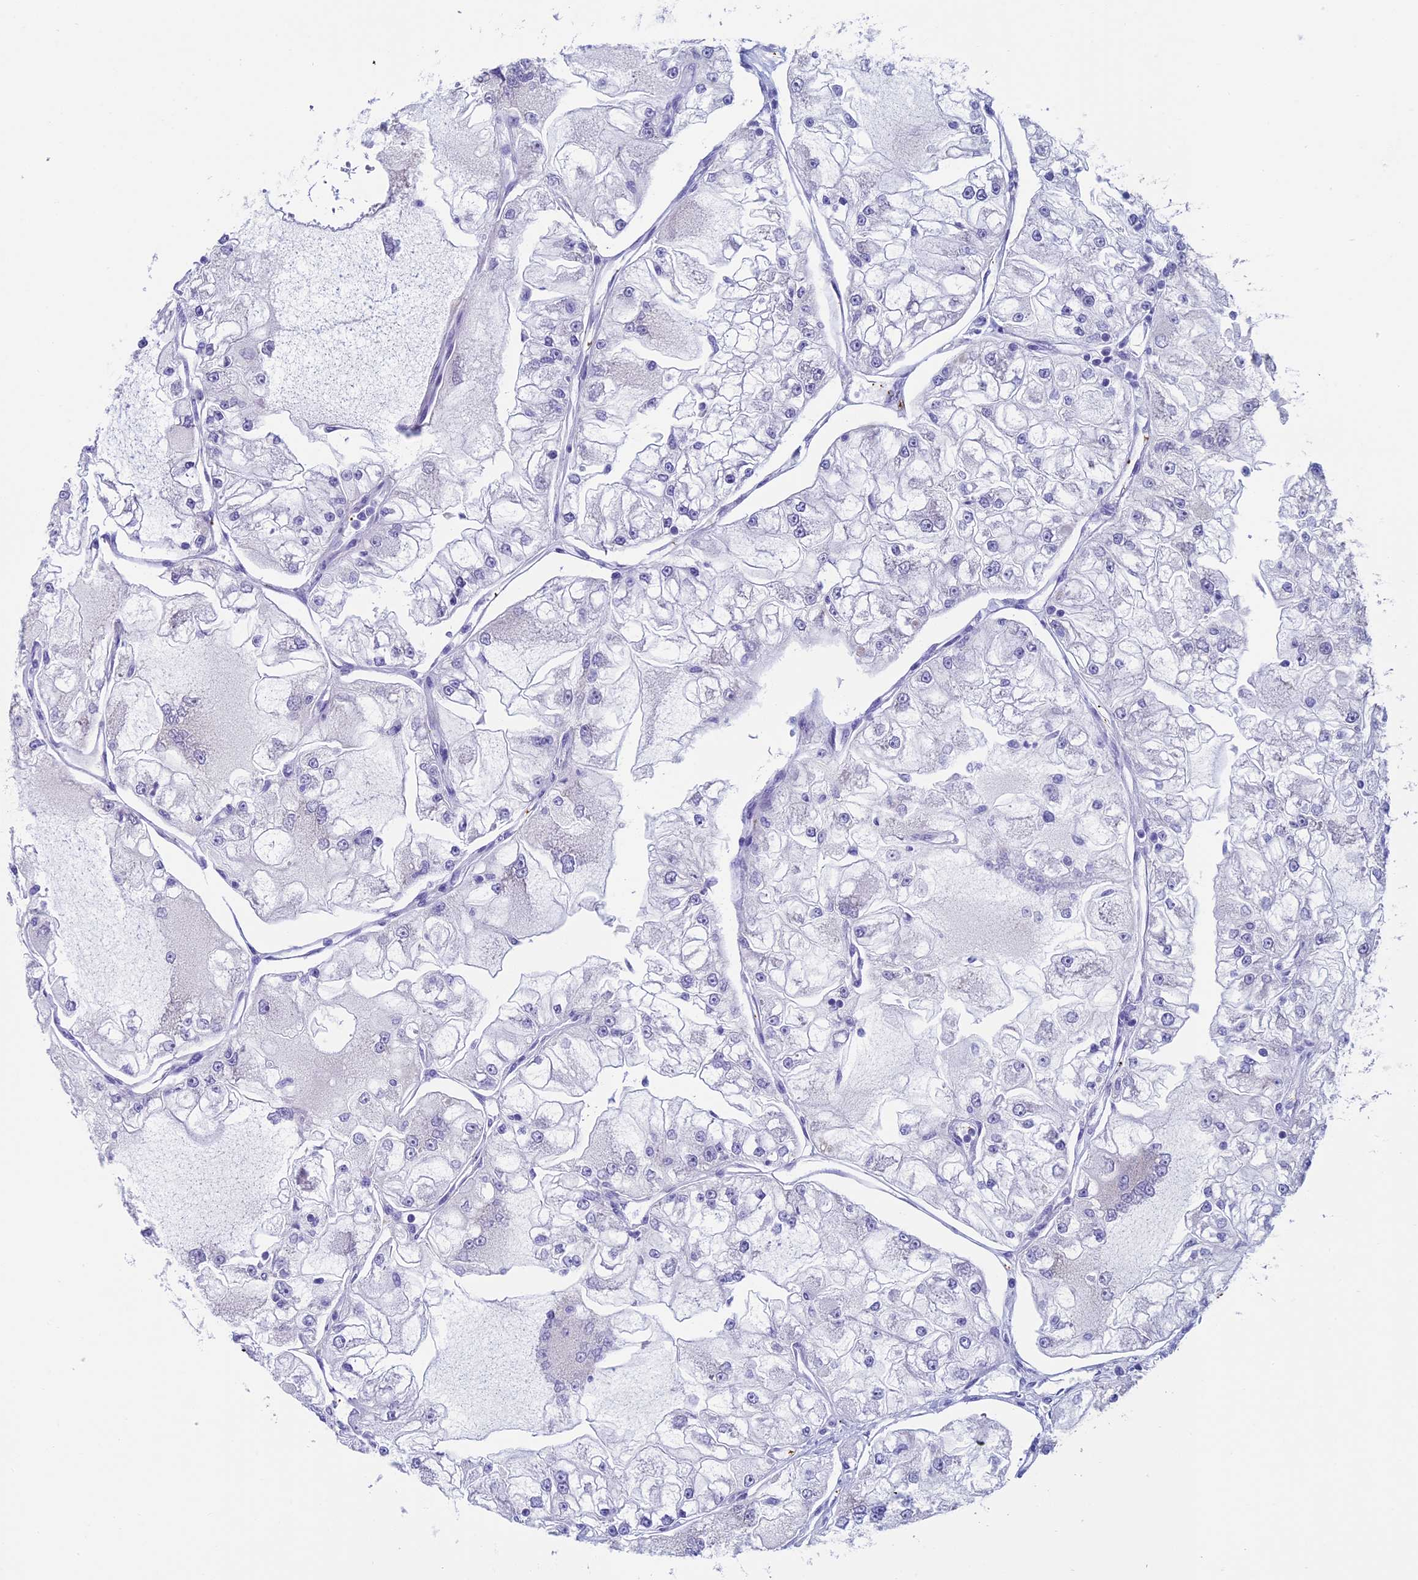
{"staining": {"intensity": "negative", "quantity": "none", "location": "none"}, "tissue": "renal cancer", "cell_type": "Tumor cells", "image_type": "cancer", "snomed": [{"axis": "morphology", "description": "Adenocarcinoma, NOS"}, {"axis": "topography", "description": "Kidney"}], "caption": "Tumor cells are negative for brown protein staining in adenocarcinoma (renal). (DAB immunohistochemistry (IHC), high magnification).", "gene": "AIFM2", "patient": {"sex": "female", "age": 72}}